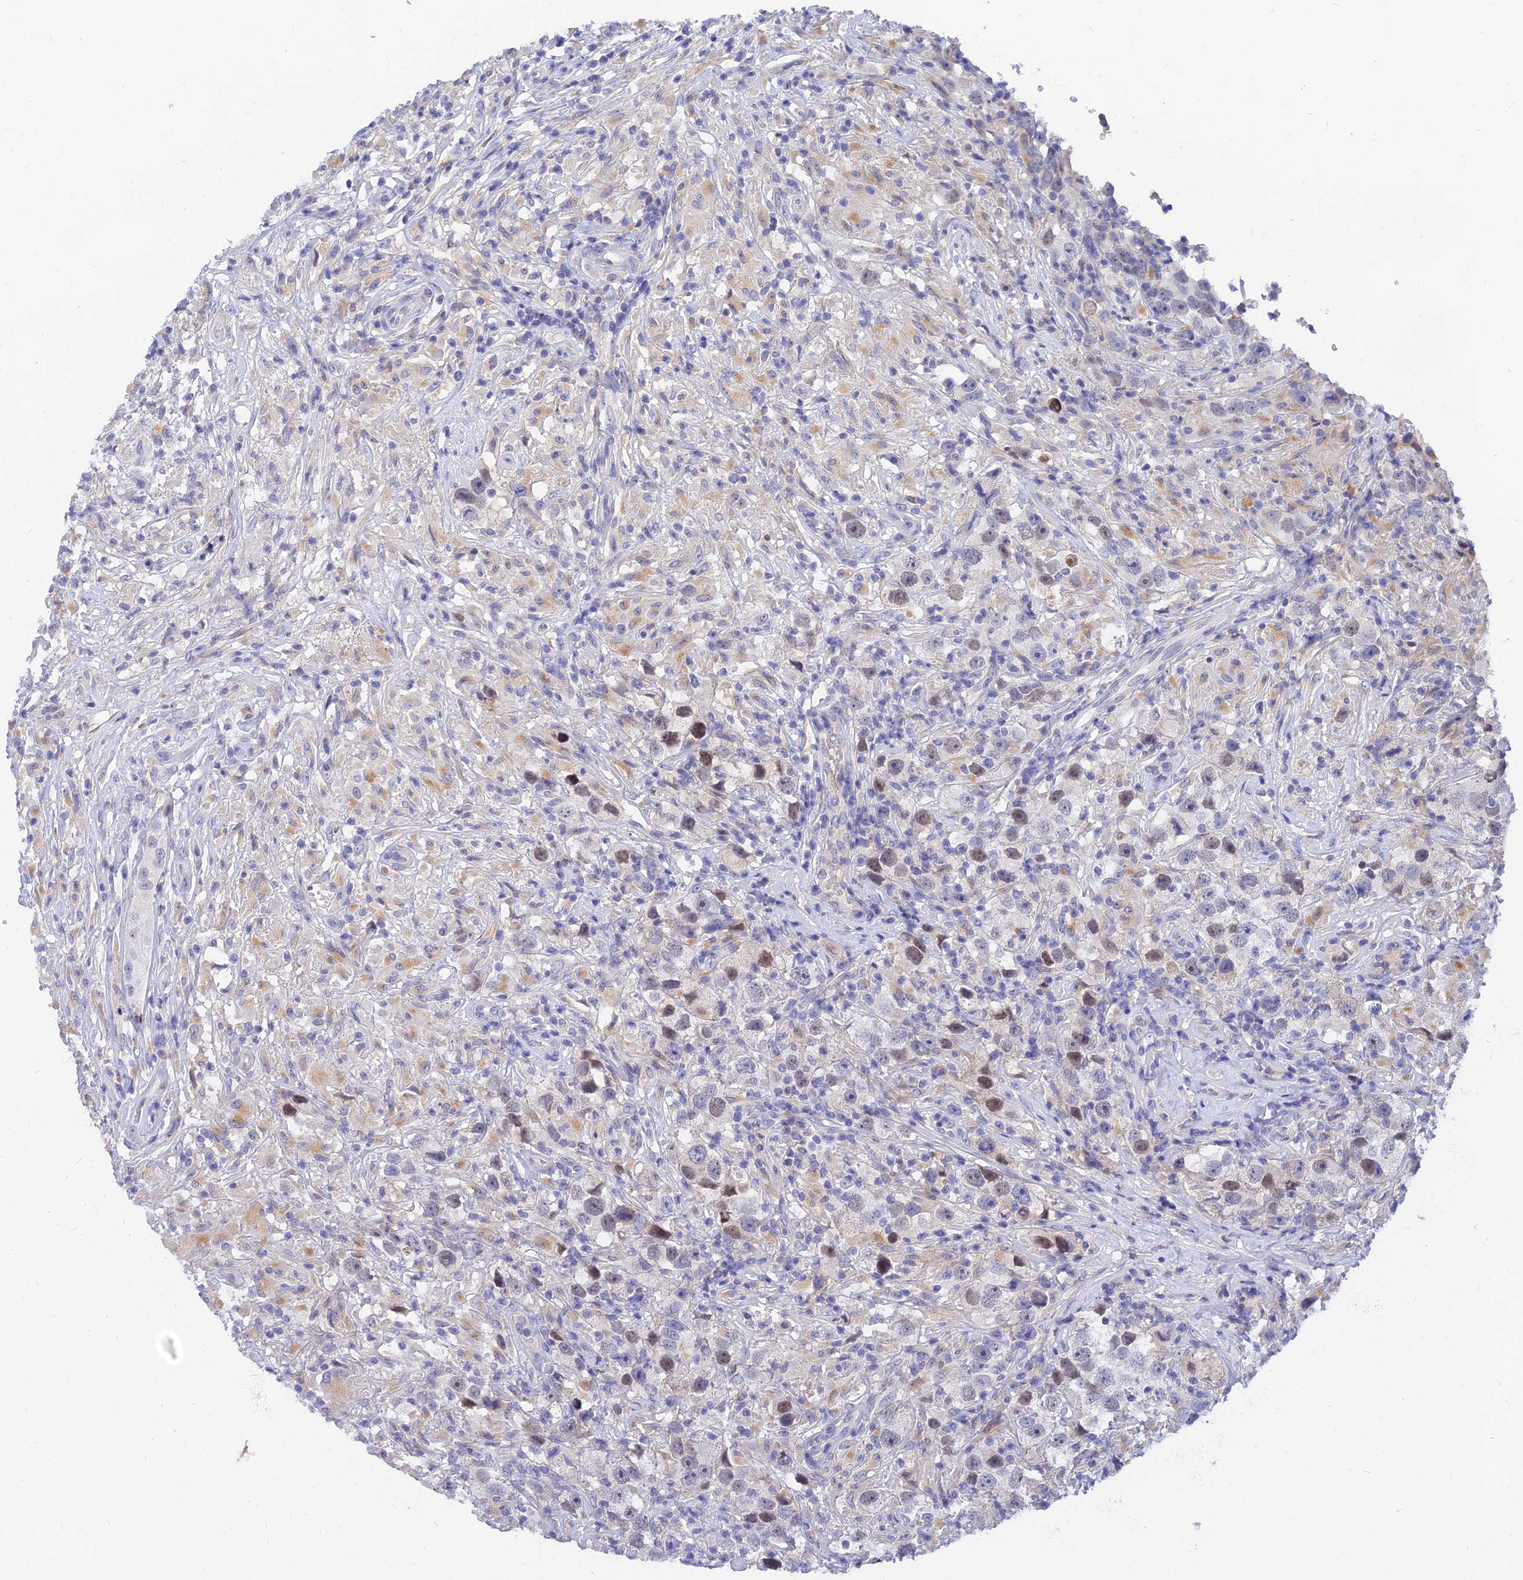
{"staining": {"intensity": "moderate", "quantity": "<25%", "location": "nuclear"}, "tissue": "testis cancer", "cell_type": "Tumor cells", "image_type": "cancer", "snomed": [{"axis": "morphology", "description": "Seminoma, NOS"}, {"axis": "topography", "description": "Testis"}], "caption": "Immunohistochemical staining of human testis cancer (seminoma) exhibits low levels of moderate nuclear protein positivity in approximately <25% of tumor cells.", "gene": "TMEM161B", "patient": {"sex": "male", "age": 49}}